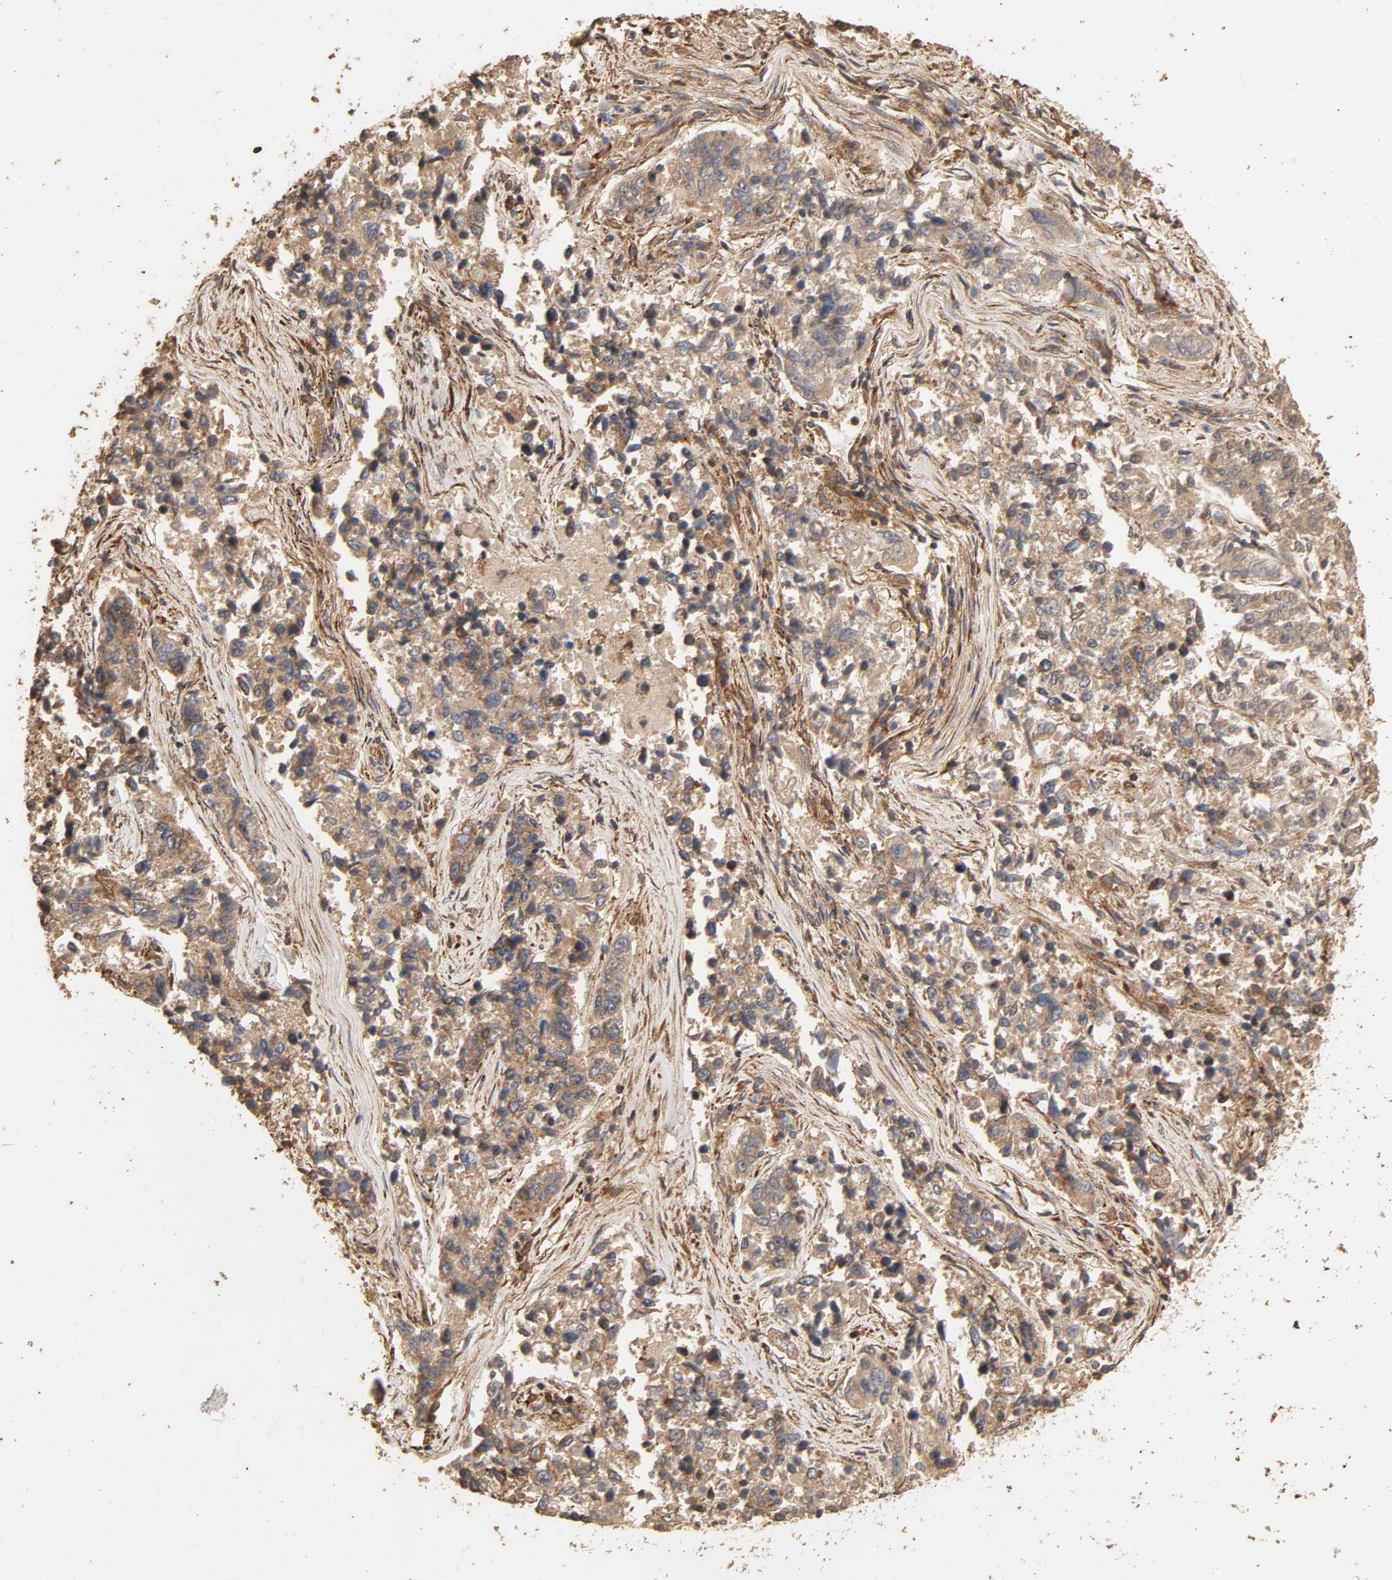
{"staining": {"intensity": "weak", "quantity": ">75%", "location": "cytoplasmic/membranous"}, "tissue": "lung cancer", "cell_type": "Tumor cells", "image_type": "cancer", "snomed": [{"axis": "morphology", "description": "Adenocarcinoma, NOS"}, {"axis": "topography", "description": "Lung"}], "caption": "A high-resolution histopathology image shows immunohistochemistry (IHC) staining of lung cancer (adenocarcinoma), which exhibits weak cytoplasmic/membranous expression in approximately >75% of tumor cells. (Stains: DAB in brown, nuclei in blue, Microscopy: brightfield microscopy at high magnification).", "gene": "RPS6KA6", "patient": {"sex": "male", "age": 84}}